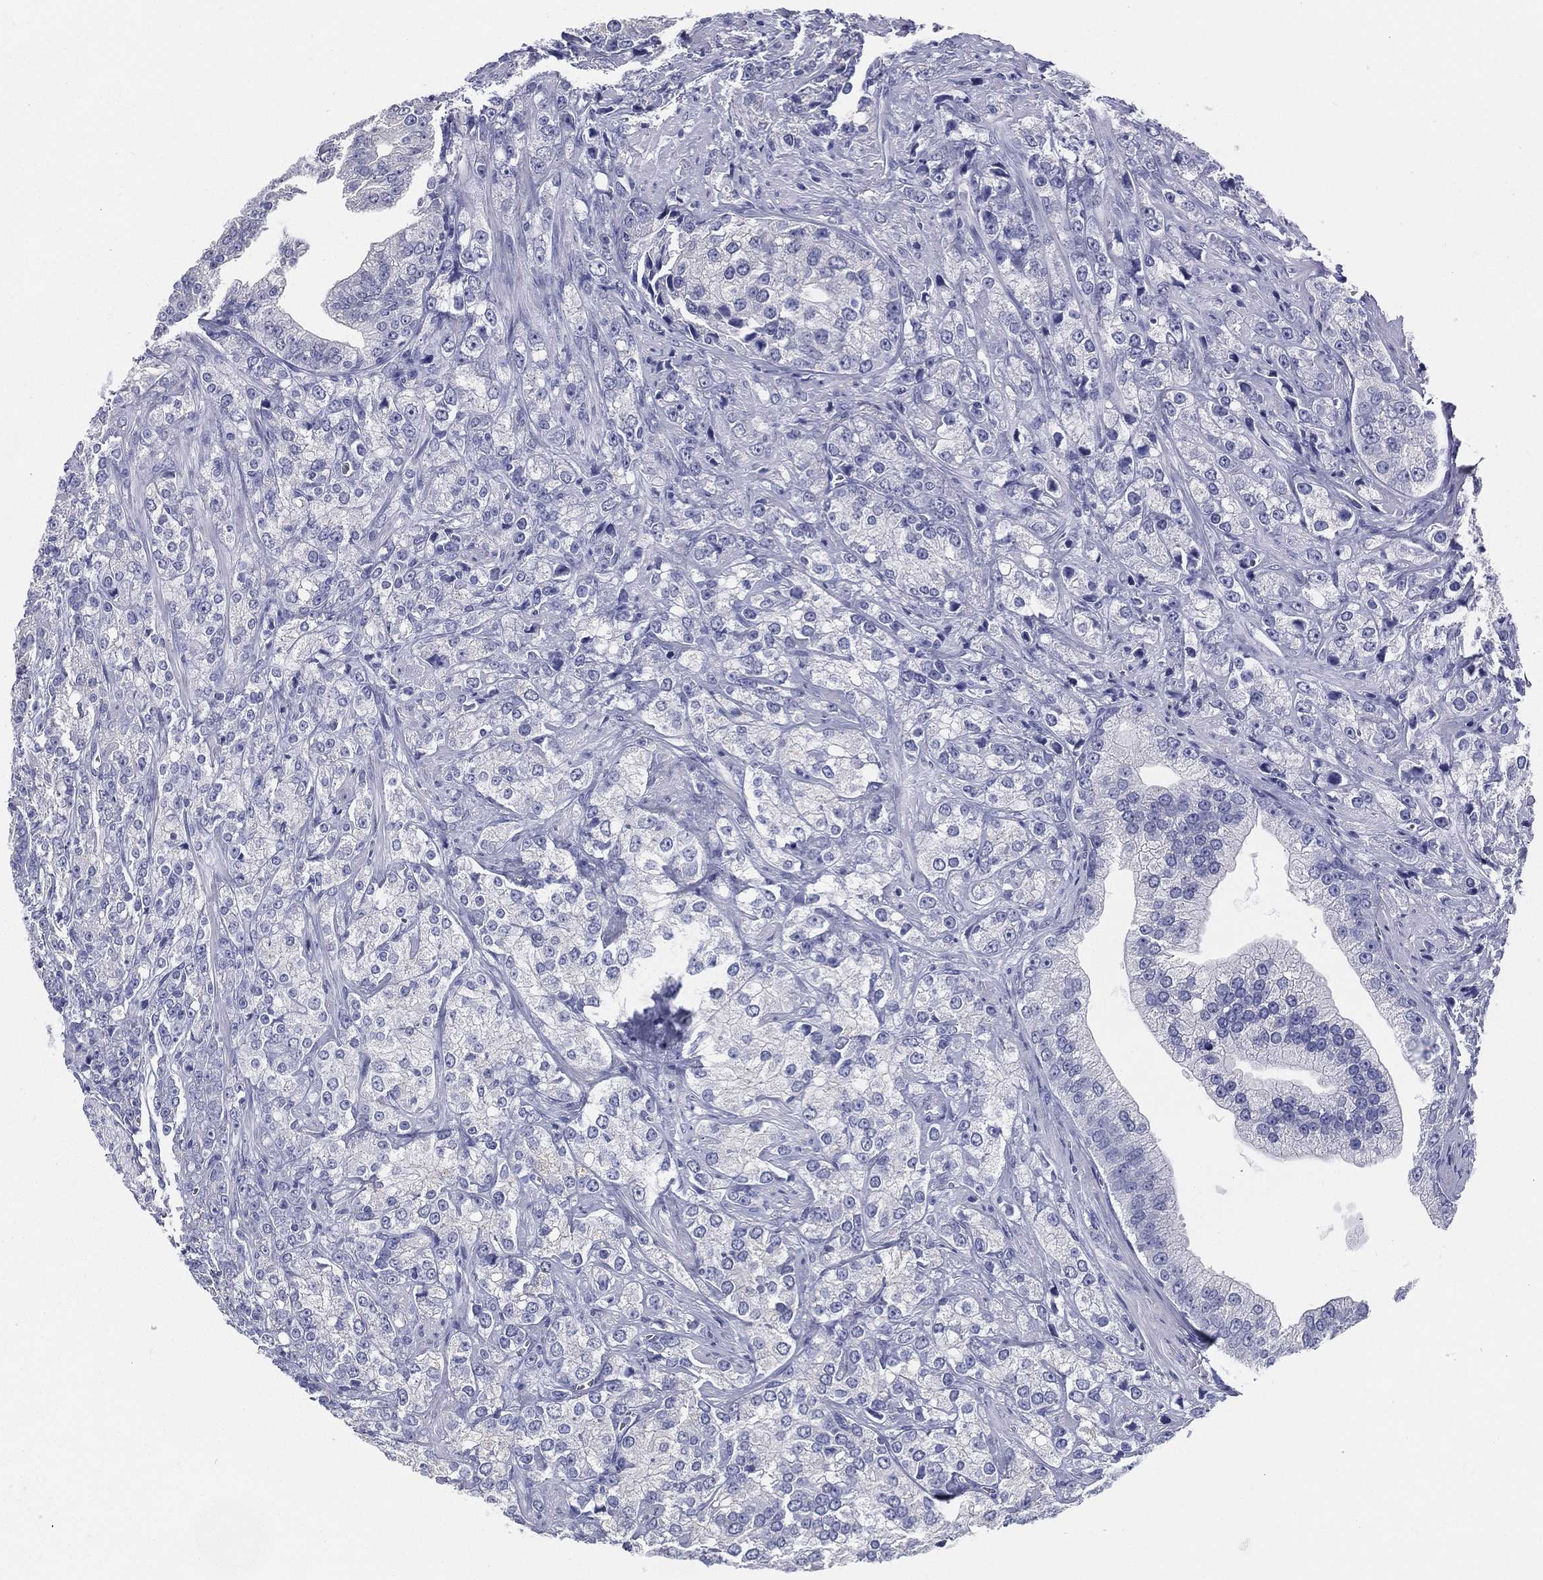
{"staining": {"intensity": "negative", "quantity": "none", "location": "none"}, "tissue": "prostate cancer", "cell_type": "Tumor cells", "image_type": "cancer", "snomed": [{"axis": "morphology", "description": "Adenocarcinoma, NOS"}, {"axis": "topography", "description": "Prostate and seminal vesicle, NOS"}, {"axis": "topography", "description": "Prostate"}], "caption": "Photomicrograph shows no protein staining in tumor cells of prostate adenocarcinoma tissue.", "gene": "RSPH4A", "patient": {"sex": "male", "age": 68}}